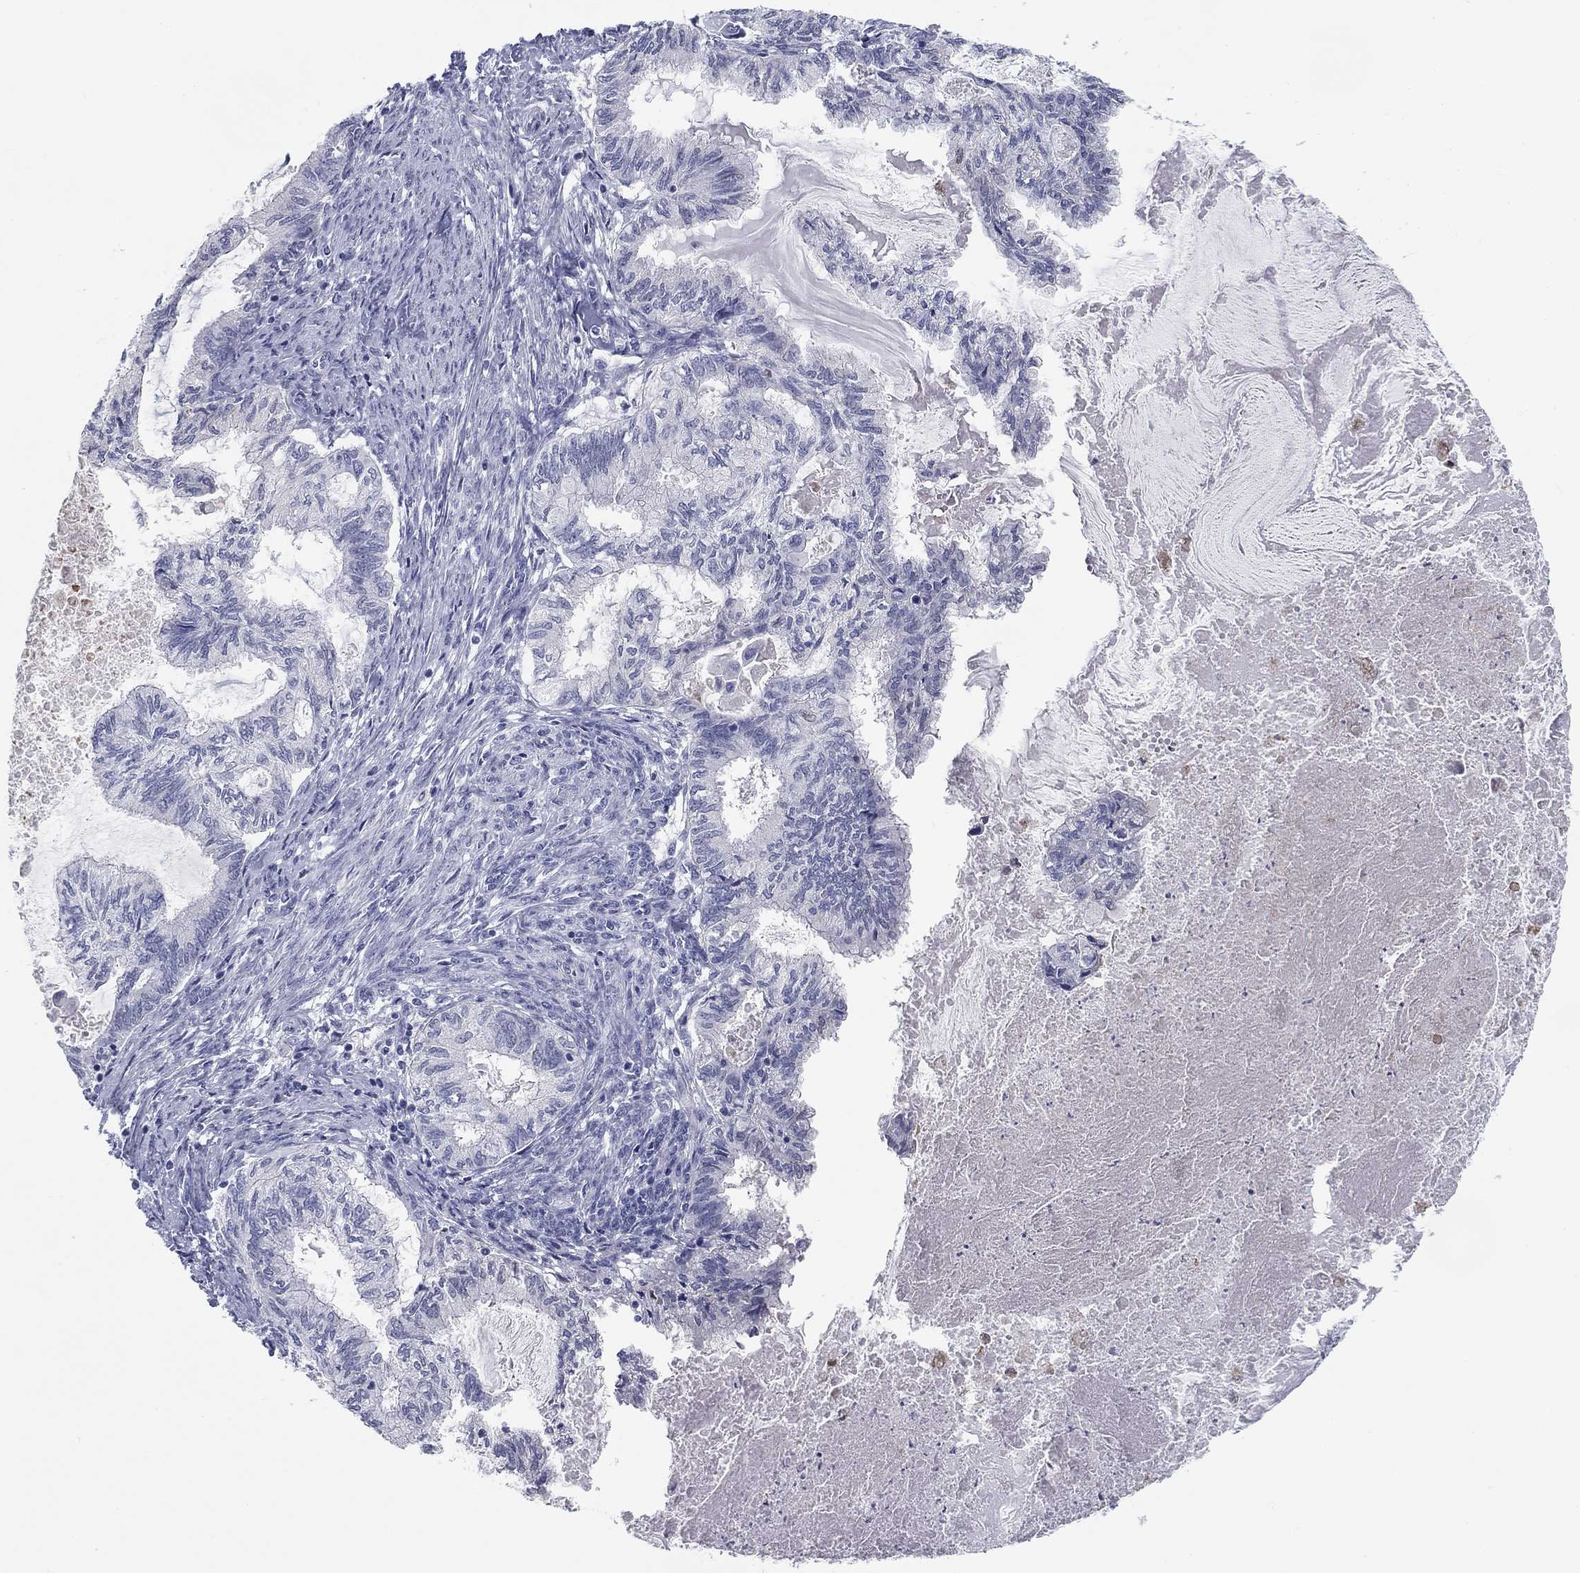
{"staining": {"intensity": "negative", "quantity": "none", "location": "none"}, "tissue": "endometrial cancer", "cell_type": "Tumor cells", "image_type": "cancer", "snomed": [{"axis": "morphology", "description": "Adenocarcinoma, NOS"}, {"axis": "topography", "description": "Endometrium"}], "caption": "Immunohistochemical staining of endometrial cancer displays no significant expression in tumor cells.", "gene": "CALB1", "patient": {"sex": "female", "age": 86}}